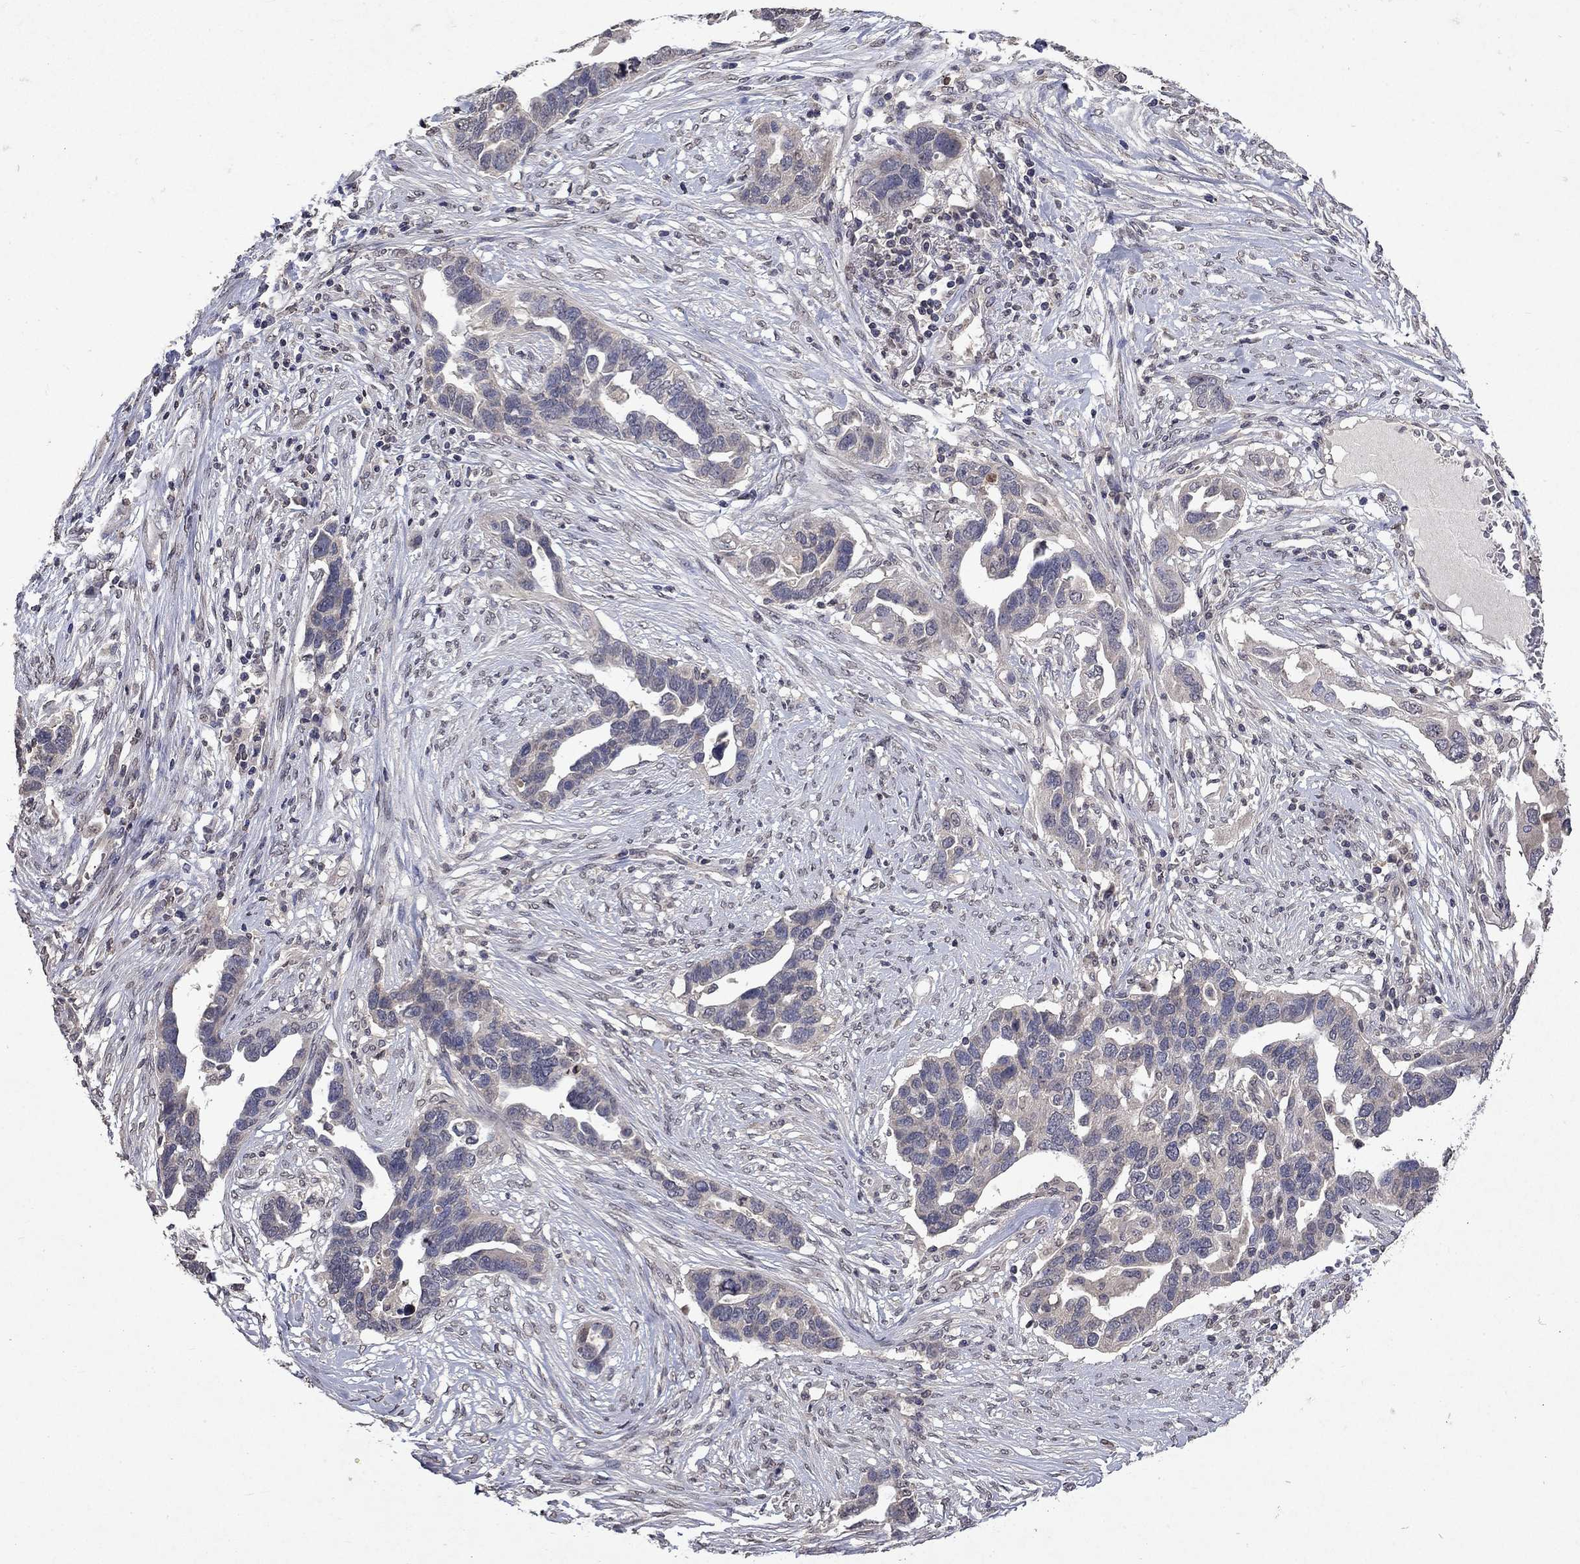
{"staining": {"intensity": "weak", "quantity": "25%-75%", "location": "cytoplasmic/membranous"}, "tissue": "ovarian cancer", "cell_type": "Tumor cells", "image_type": "cancer", "snomed": [{"axis": "morphology", "description": "Cystadenocarcinoma, serous, NOS"}, {"axis": "topography", "description": "Ovary"}], "caption": "Protein staining displays weak cytoplasmic/membranous staining in about 25%-75% of tumor cells in ovarian cancer.", "gene": "TTC38", "patient": {"sex": "female", "age": 54}}